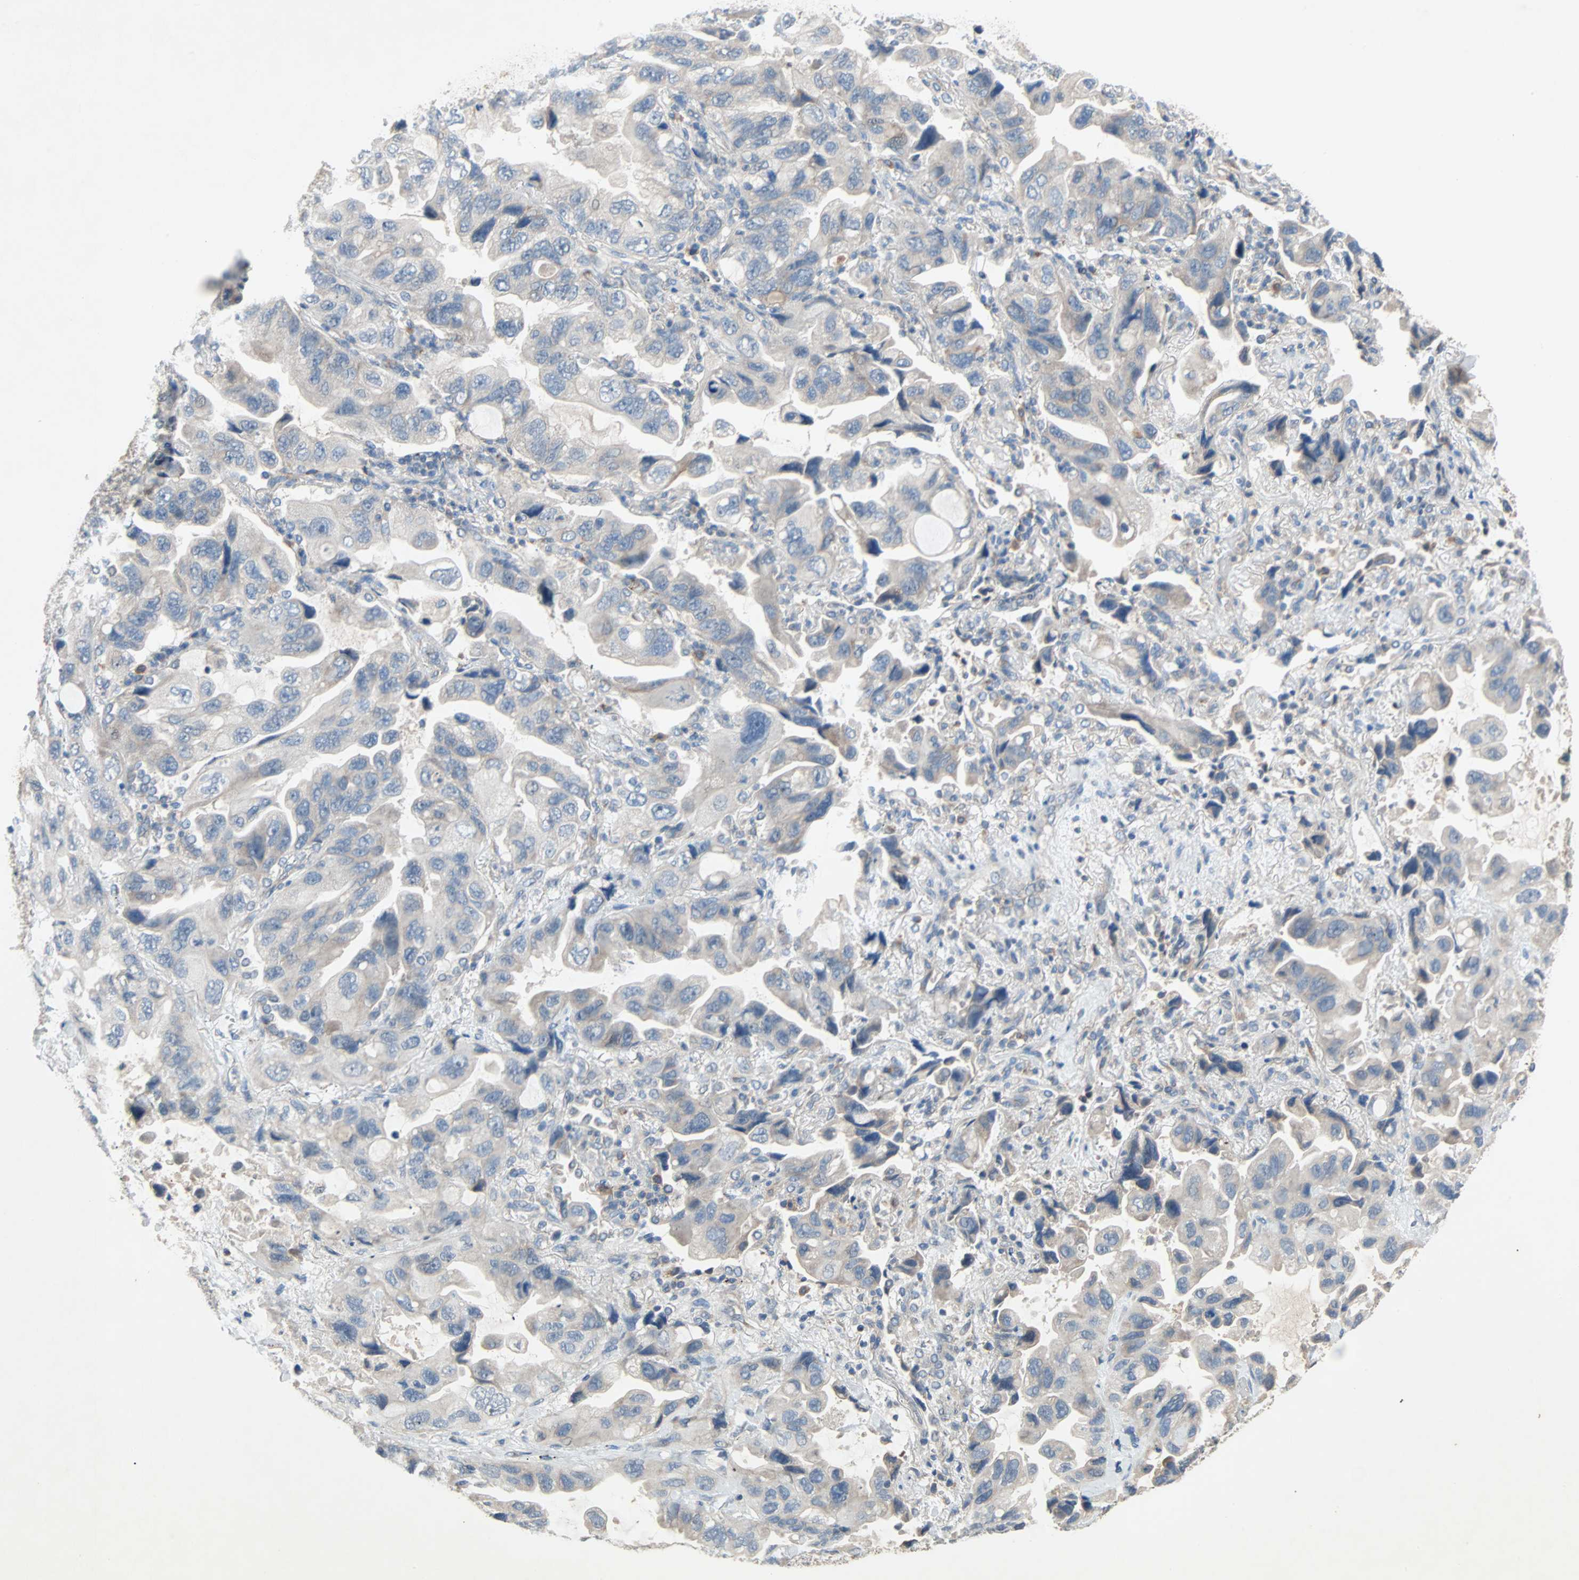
{"staining": {"intensity": "weak", "quantity": "25%-75%", "location": "cytoplasmic/membranous"}, "tissue": "lung cancer", "cell_type": "Tumor cells", "image_type": "cancer", "snomed": [{"axis": "morphology", "description": "Squamous cell carcinoma, NOS"}, {"axis": "topography", "description": "Lung"}], "caption": "Immunohistochemistry (IHC) staining of lung cancer (squamous cell carcinoma), which shows low levels of weak cytoplasmic/membranous positivity in approximately 25%-75% of tumor cells indicating weak cytoplasmic/membranous protein positivity. The staining was performed using DAB (brown) for protein detection and nuclei were counterstained in hematoxylin (blue).", "gene": "XYLT1", "patient": {"sex": "female", "age": 73}}